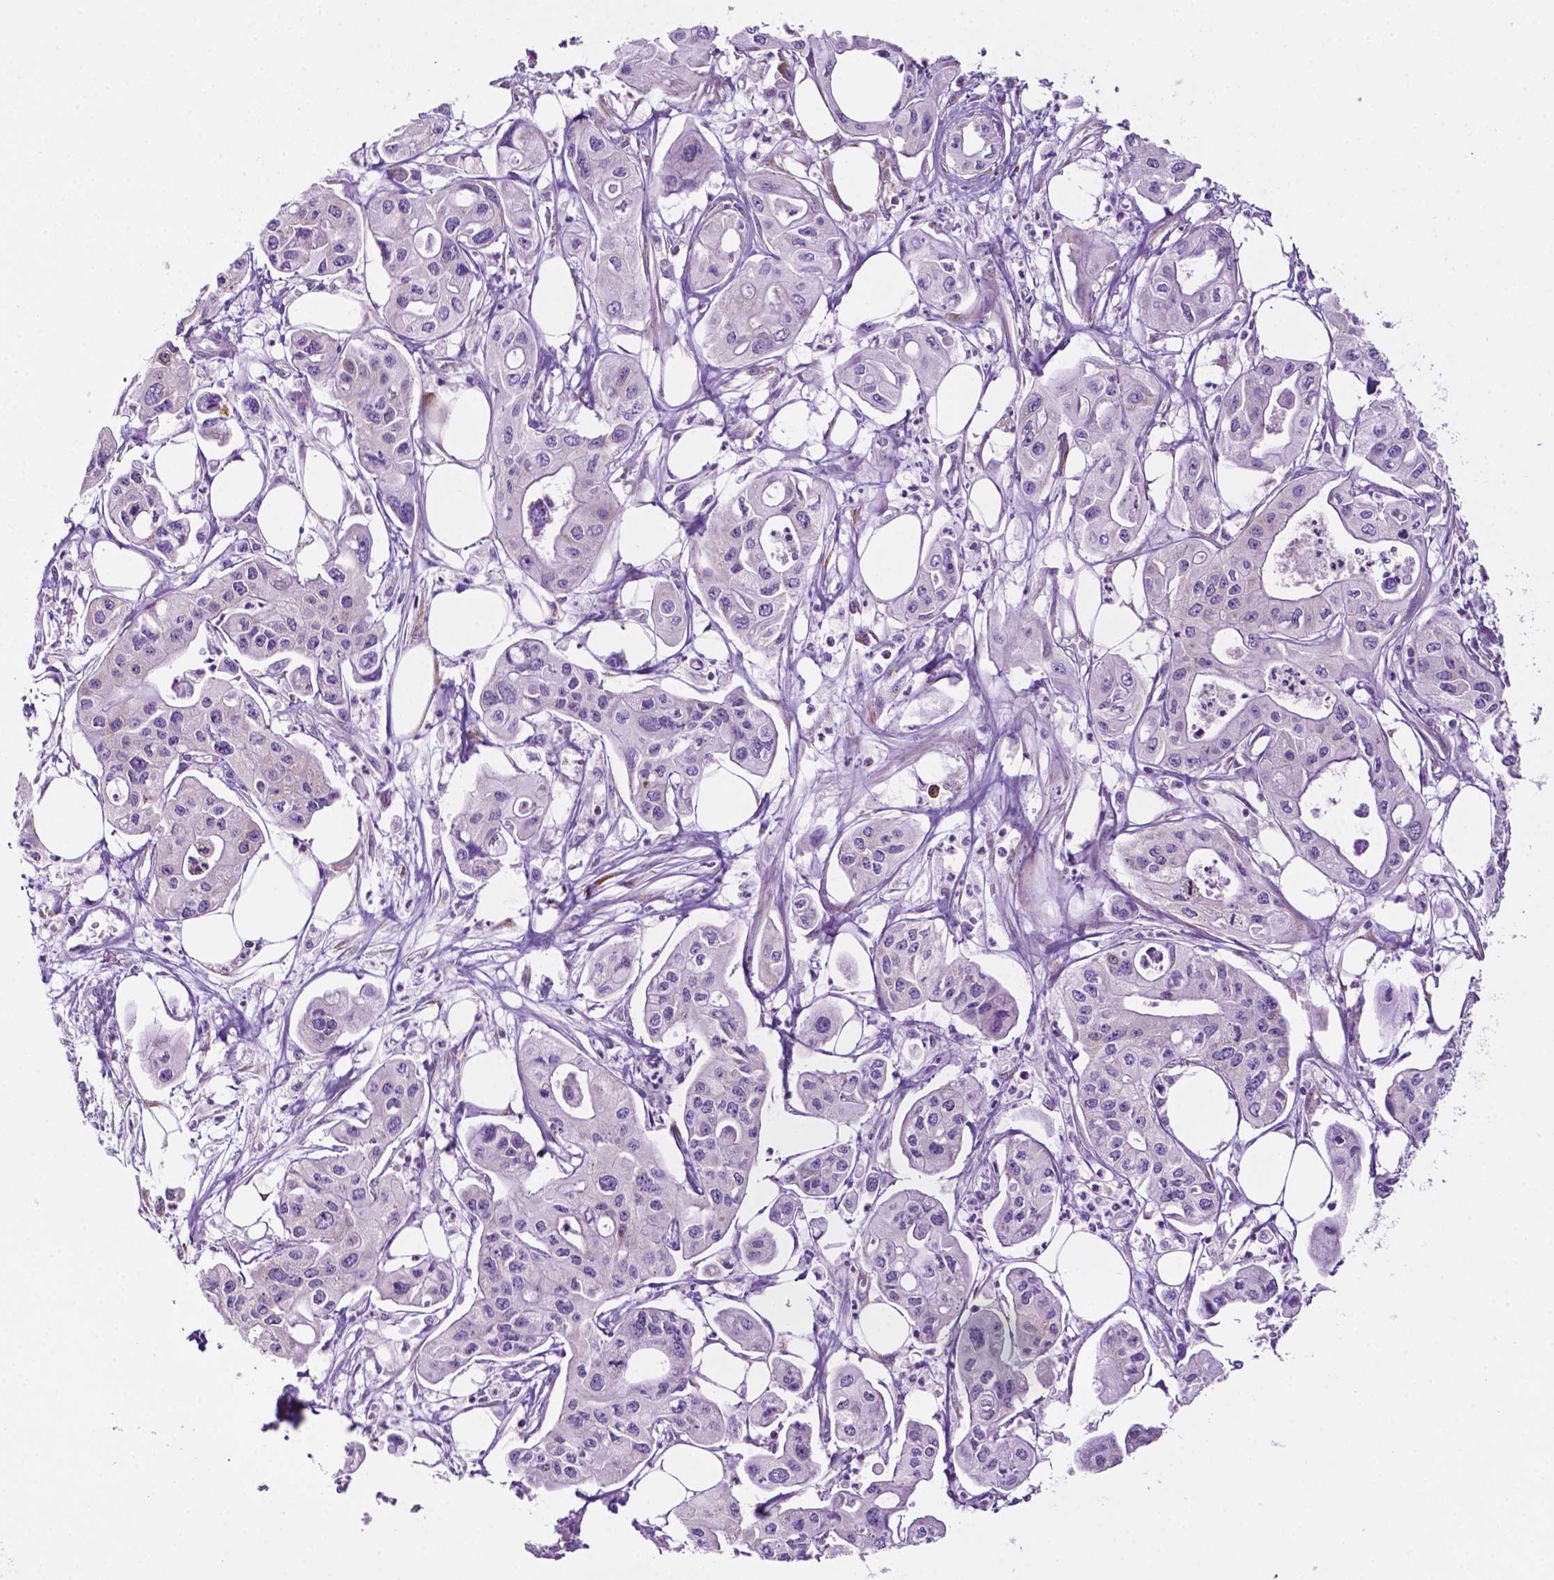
{"staining": {"intensity": "negative", "quantity": "none", "location": "none"}, "tissue": "pancreatic cancer", "cell_type": "Tumor cells", "image_type": "cancer", "snomed": [{"axis": "morphology", "description": "Adenocarcinoma, NOS"}, {"axis": "topography", "description": "Pancreas"}], "caption": "Human pancreatic cancer (adenocarcinoma) stained for a protein using IHC displays no positivity in tumor cells.", "gene": "RPL29", "patient": {"sex": "male", "age": 70}}